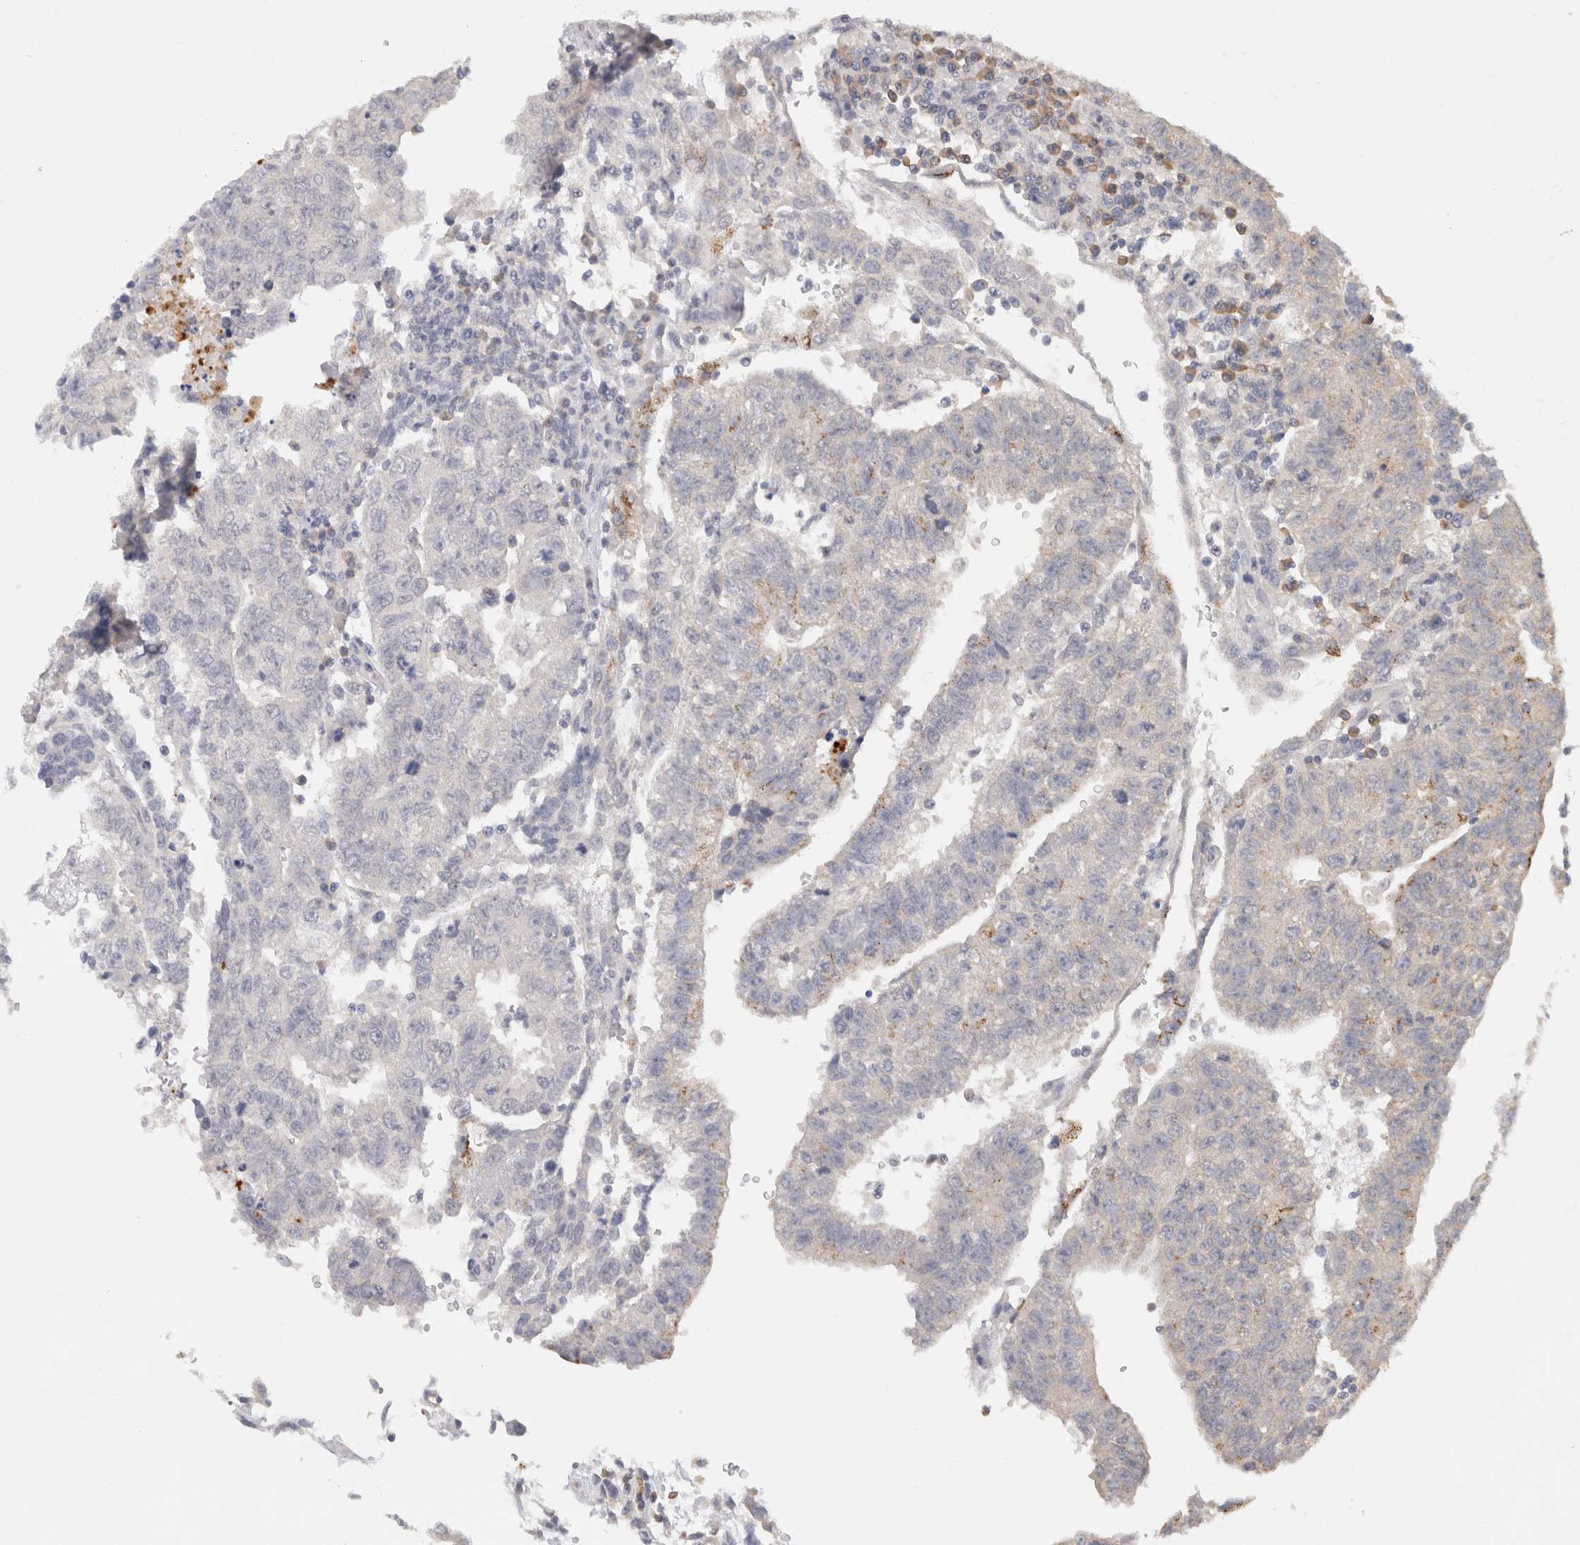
{"staining": {"intensity": "negative", "quantity": "none", "location": "none"}, "tissue": "testis cancer", "cell_type": "Tumor cells", "image_type": "cancer", "snomed": [{"axis": "morphology", "description": "Seminoma, NOS"}, {"axis": "morphology", "description": "Carcinoma, Embryonal, NOS"}, {"axis": "topography", "description": "Testis"}], "caption": "Immunohistochemistry (IHC) image of neoplastic tissue: testis embryonal carcinoma stained with DAB (3,3'-diaminobenzidine) reveals no significant protein expression in tumor cells.", "gene": "CHRM4", "patient": {"sex": "male", "age": 52}}